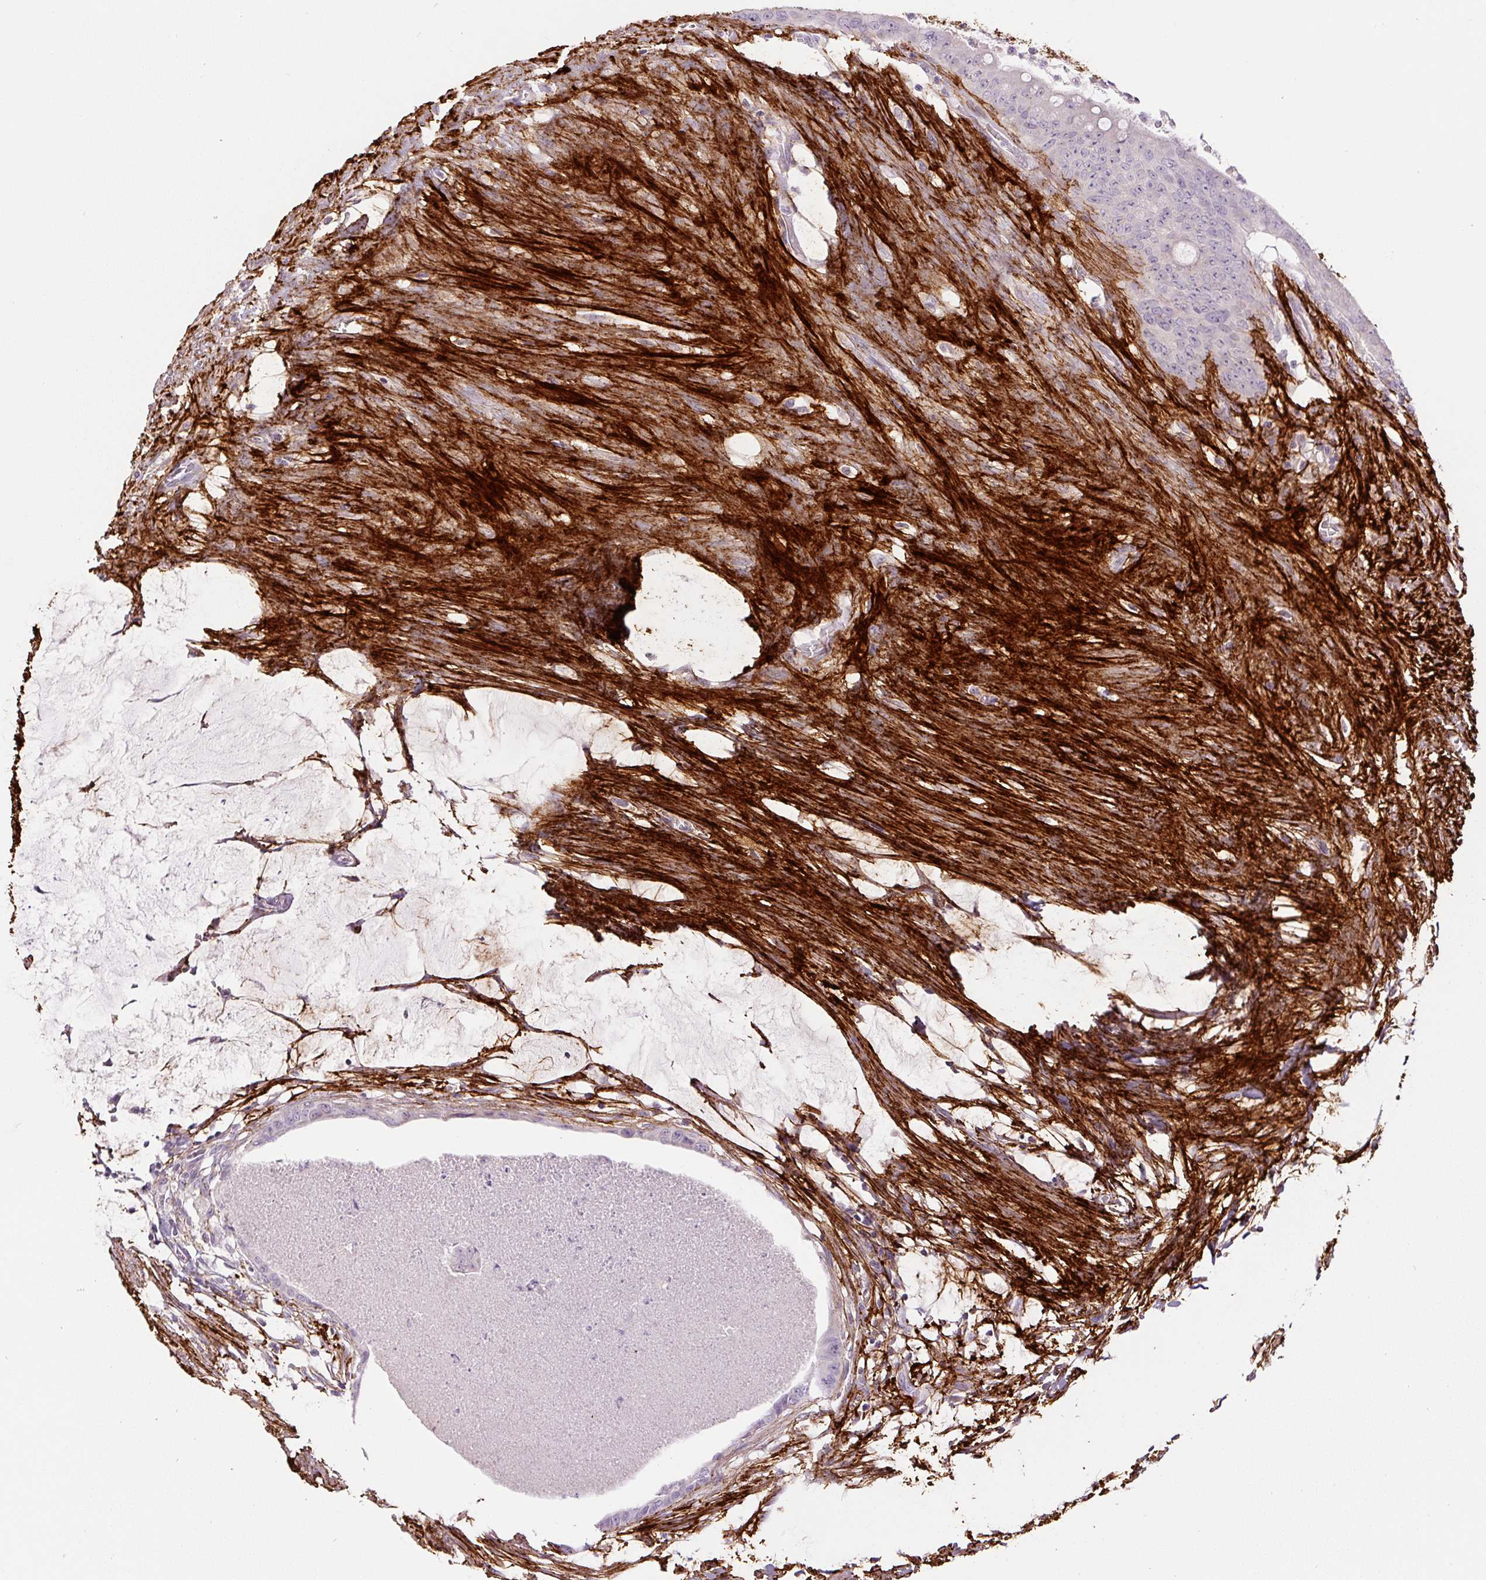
{"staining": {"intensity": "negative", "quantity": "none", "location": "none"}, "tissue": "colorectal cancer", "cell_type": "Tumor cells", "image_type": "cancer", "snomed": [{"axis": "morphology", "description": "Adenocarcinoma, NOS"}, {"axis": "topography", "description": "Rectum"}], "caption": "Immunohistochemistry (IHC) micrograph of human colorectal adenocarcinoma stained for a protein (brown), which displays no expression in tumor cells.", "gene": "FBN1", "patient": {"sex": "male", "age": 78}}